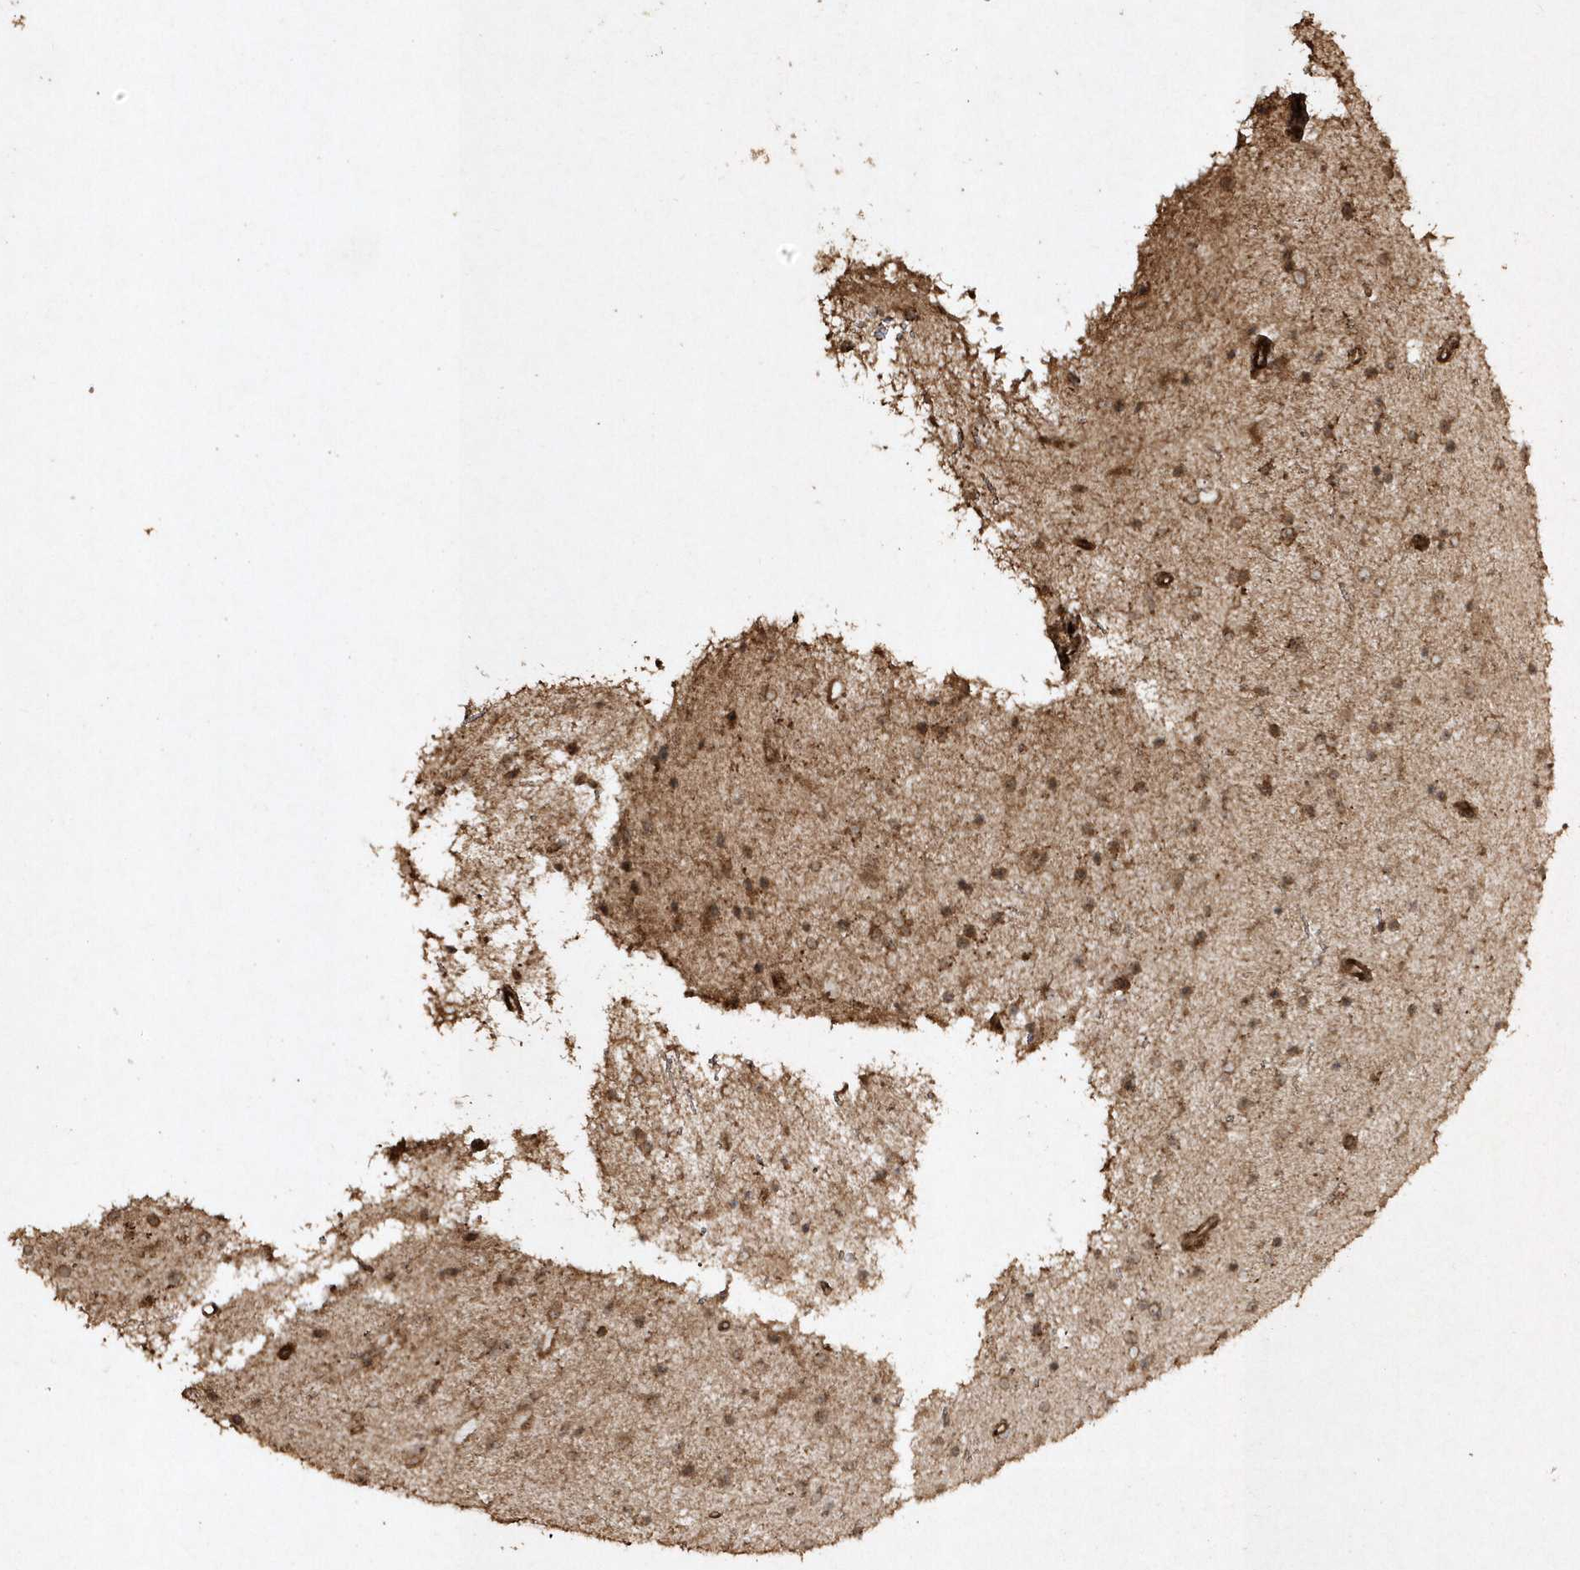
{"staining": {"intensity": "moderate", "quantity": ">75%", "location": "cytoplasmic/membranous,nuclear"}, "tissue": "glioma", "cell_type": "Tumor cells", "image_type": "cancer", "snomed": [{"axis": "morphology", "description": "Glioma, malignant, Low grade"}, {"axis": "topography", "description": "Cerebral cortex"}], "caption": "This histopathology image shows immunohistochemistry staining of malignant glioma (low-grade), with medium moderate cytoplasmic/membranous and nuclear positivity in approximately >75% of tumor cells.", "gene": "AVPI1", "patient": {"sex": "female", "age": 39}}